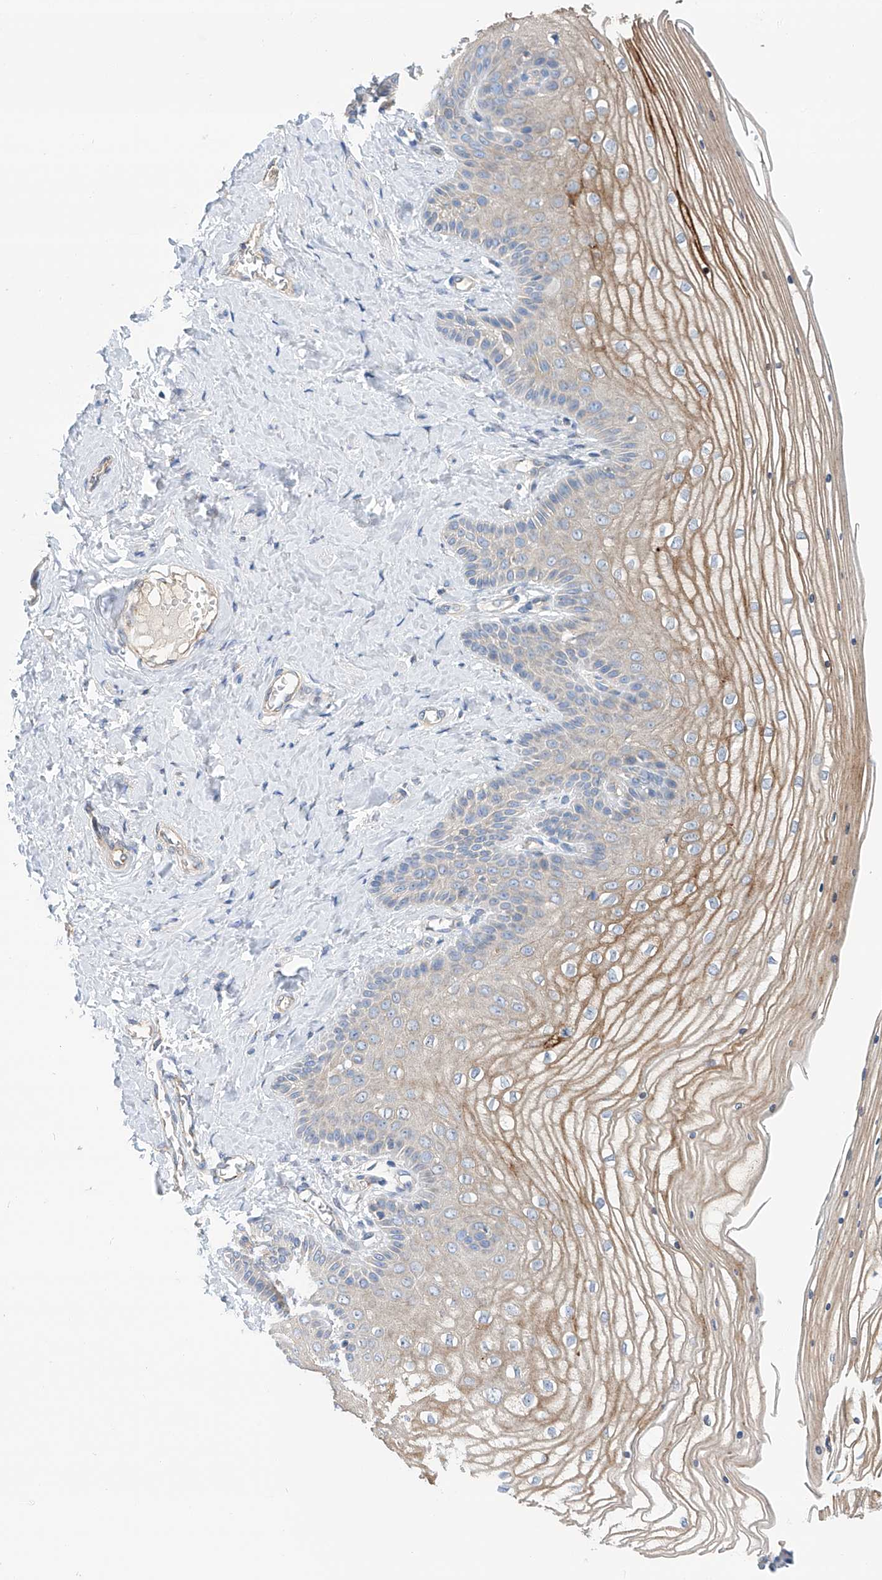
{"staining": {"intensity": "moderate", "quantity": "25%-75%", "location": "cytoplasmic/membranous"}, "tissue": "vagina", "cell_type": "Squamous epithelial cells", "image_type": "normal", "snomed": [{"axis": "morphology", "description": "Normal tissue, NOS"}, {"axis": "topography", "description": "Vagina"}, {"axis": "topography", "description": "Cervix"}], "caption": "The image exhibits immunohistochemical staining of benign vagina. There is moderate cytoplasmic/membranous staining is seen in about 25%-75% of squamous epithelial cells. (Stains: DAB (3,3'-diaminobenzidine) in brown, nuclei in blue, Microscopy: brightfield microscopy at high magnification).", "gene": "SLC22A7", "patient": {"sex": "female", "age": 40}}